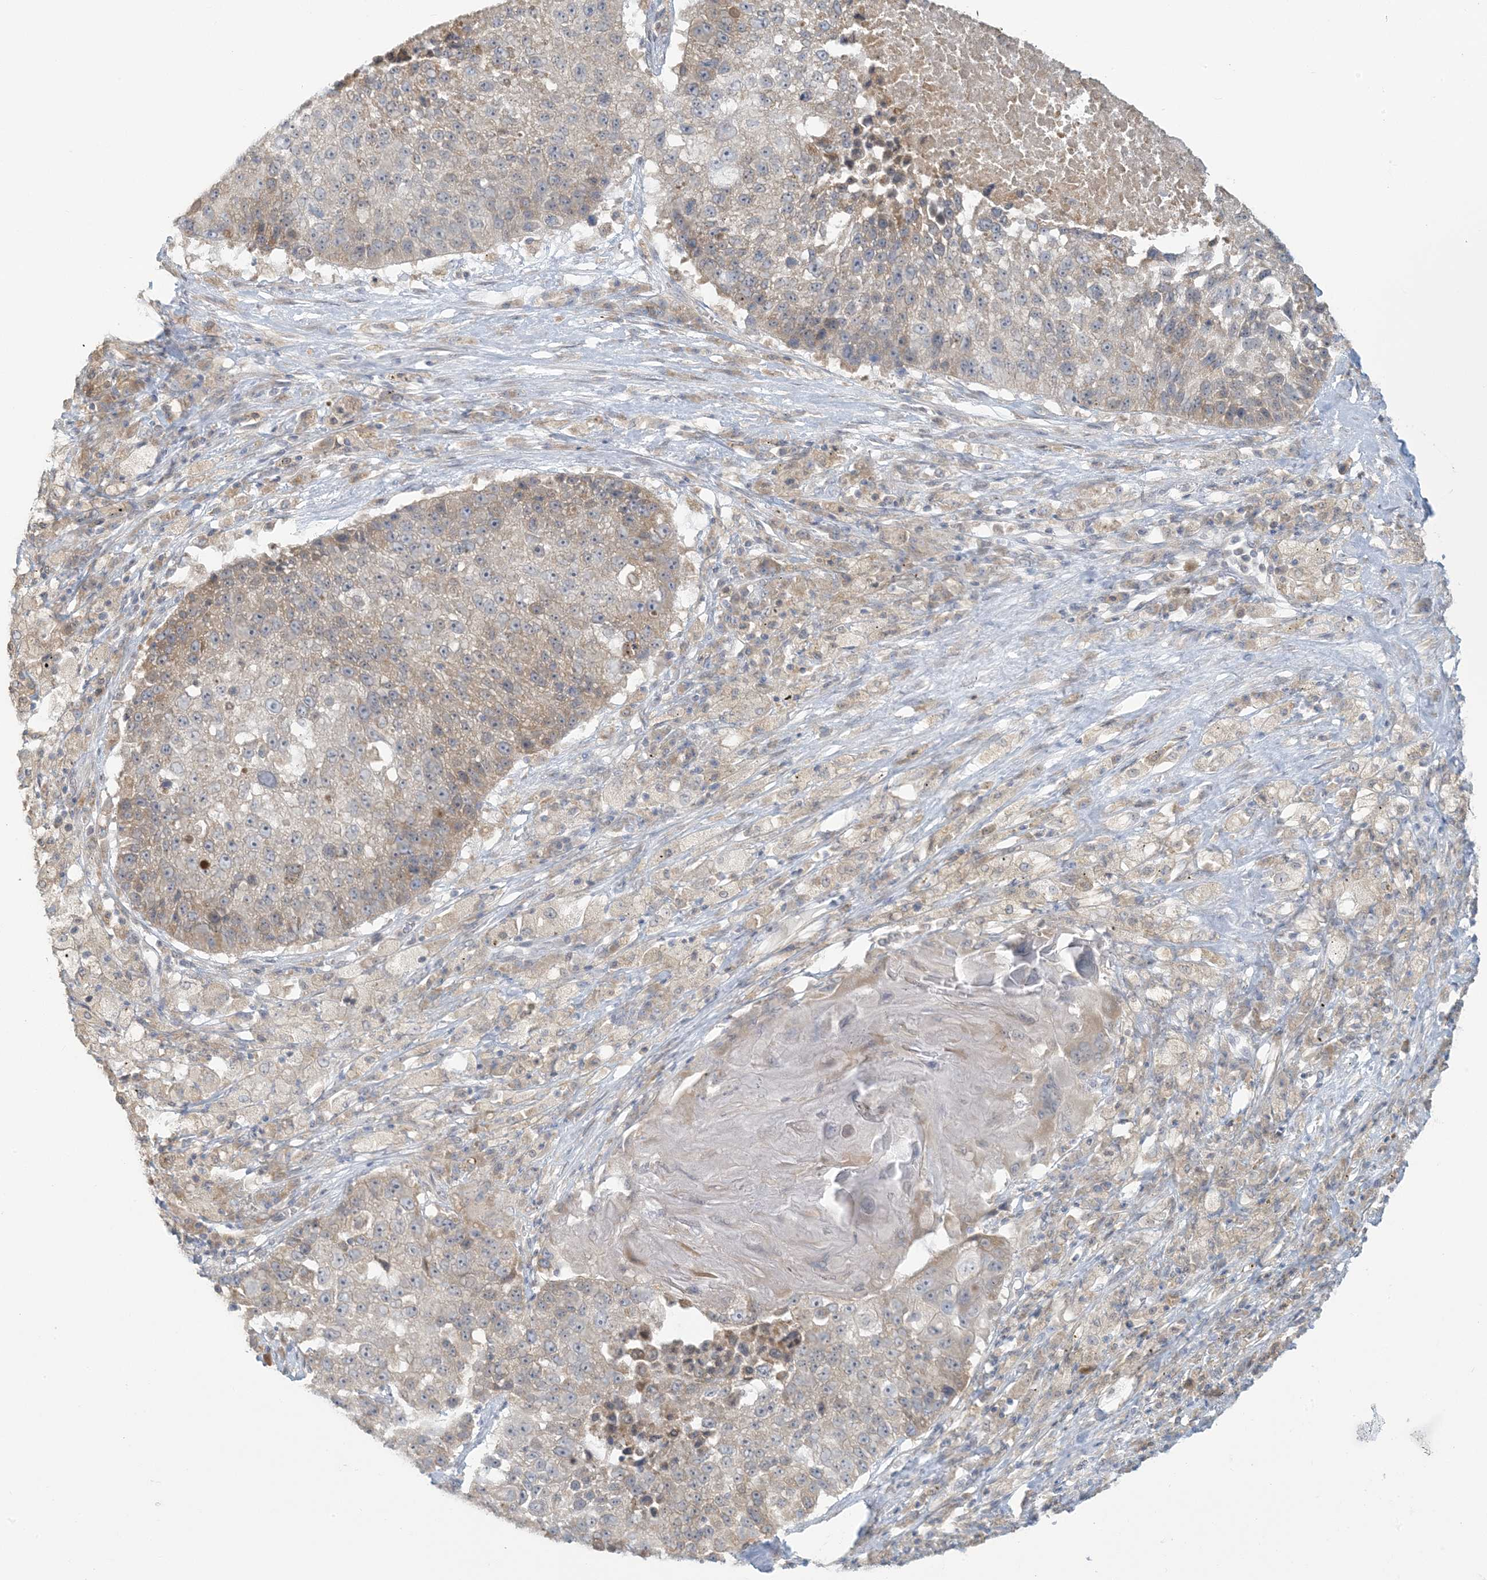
{"staining": {"intensity": "weak", "quantity": "<25%", "location": "cytoplasmic/membranous"}, "tissue": "lung cancer", "cell_type": "Tumor cells", "image_type": "cancer", "snomed": [{"axis": "morphology", "description": "Squamous cell carcinoma, NOS"}, {"axis": "topography", "description": "Lung"}], "caption": "This is an immunohistochemistry (IHC) histopathology image of human lung squamous cell carcinoma. There is no expression in tumor cells.", "gene": "EEFSEC", "patient": {"sex": "male", "age": 61}}